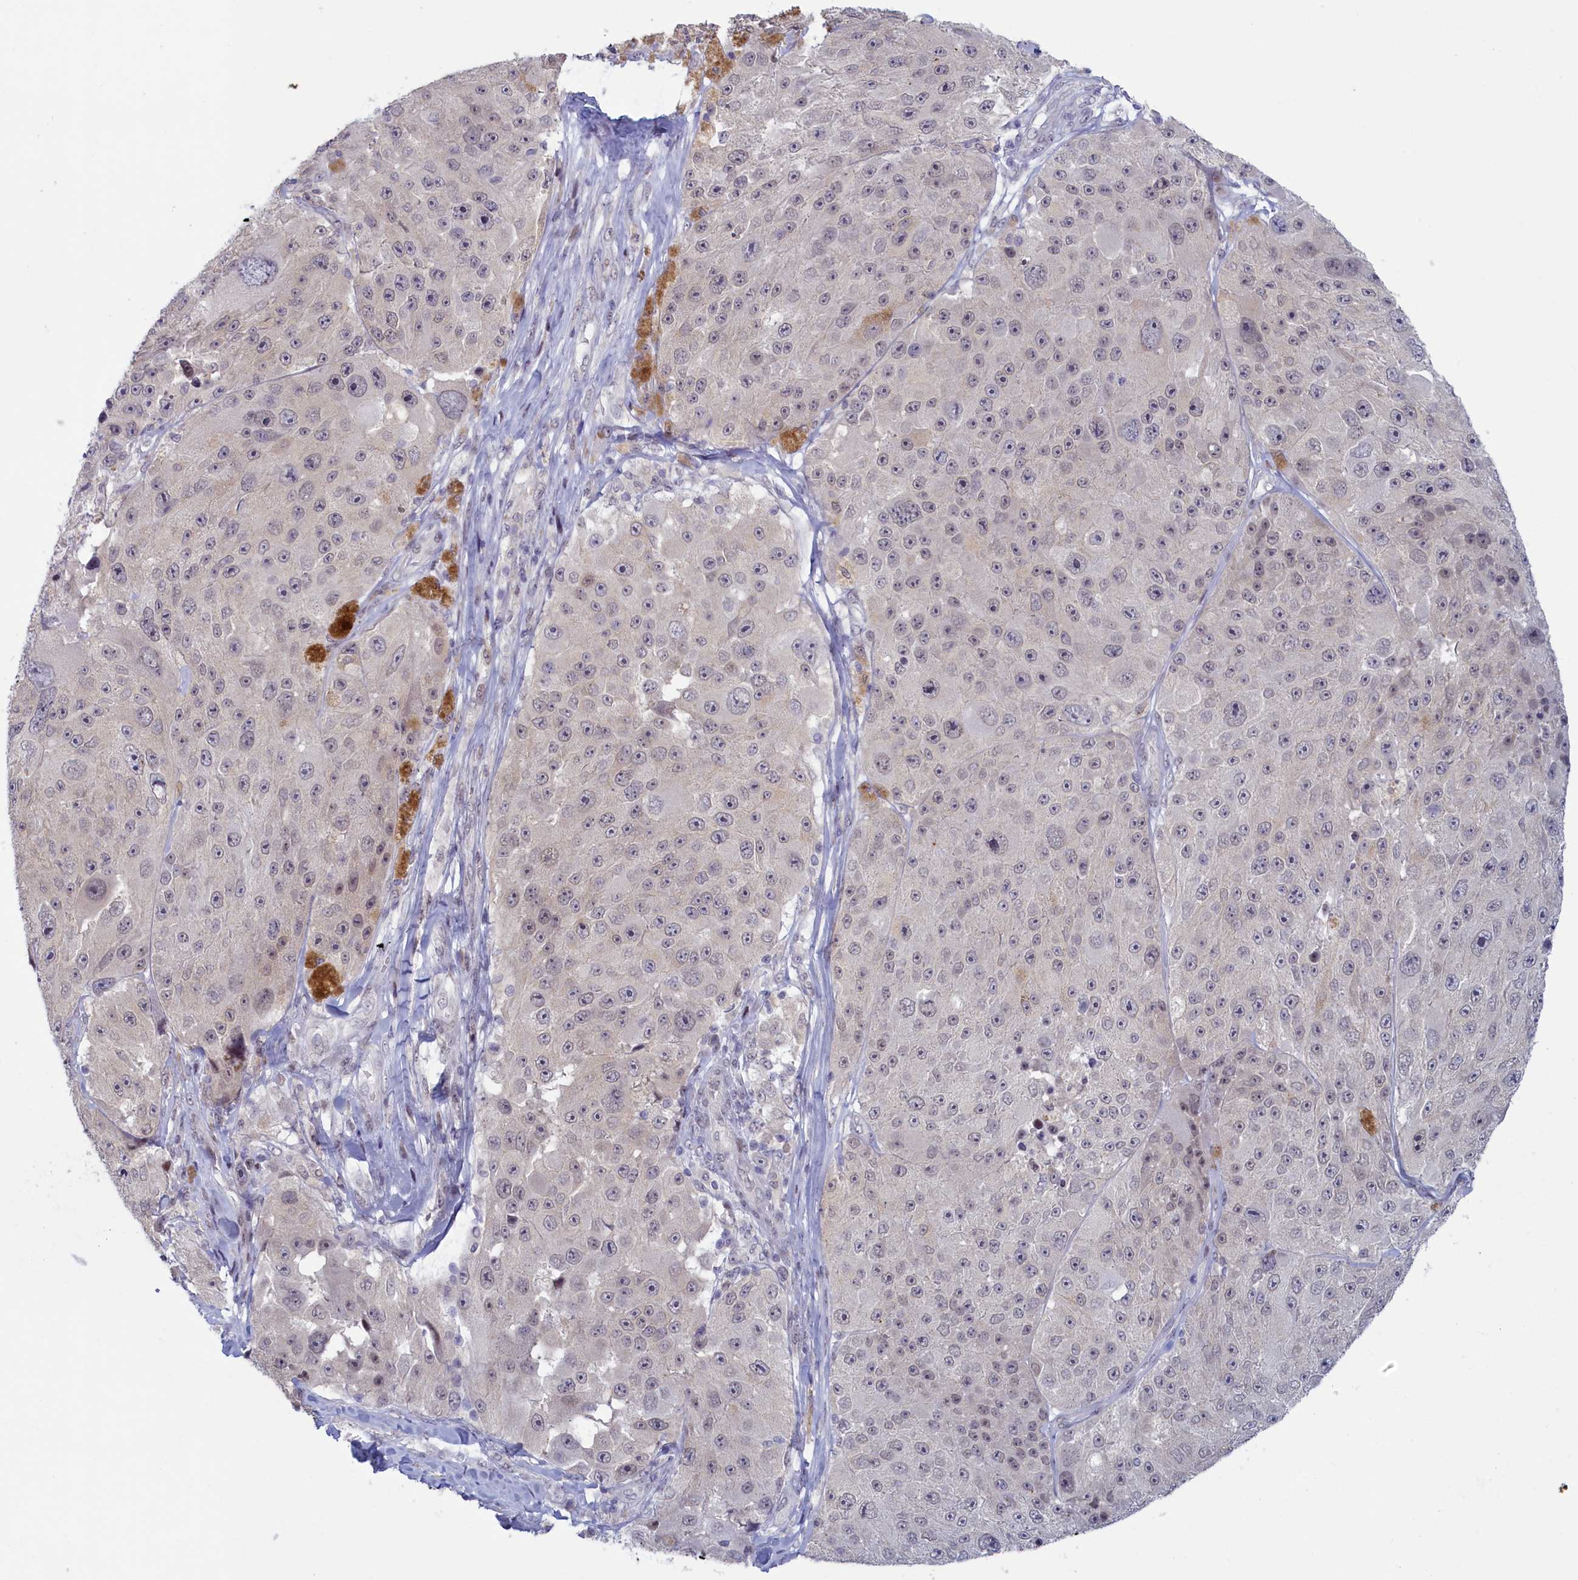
{"staining": {"intensity": "negative", "quantity": "none", "location": "none"}, "tissue": "melanoma", "cell_type": "Tumor cells", "image_type": "cancer", "snomed": [{"axis": "morphology", "description": "Malignant melanoma, Metastatic site"}, {"axis": "topography", "description": "Lymph node"}], "caption": "IHC of malignant melanoma (metastatic site) reveals no staining in tumor cells.", "gene": "ATF7IP2", "patient": {"sex": "male", "age": 62}}